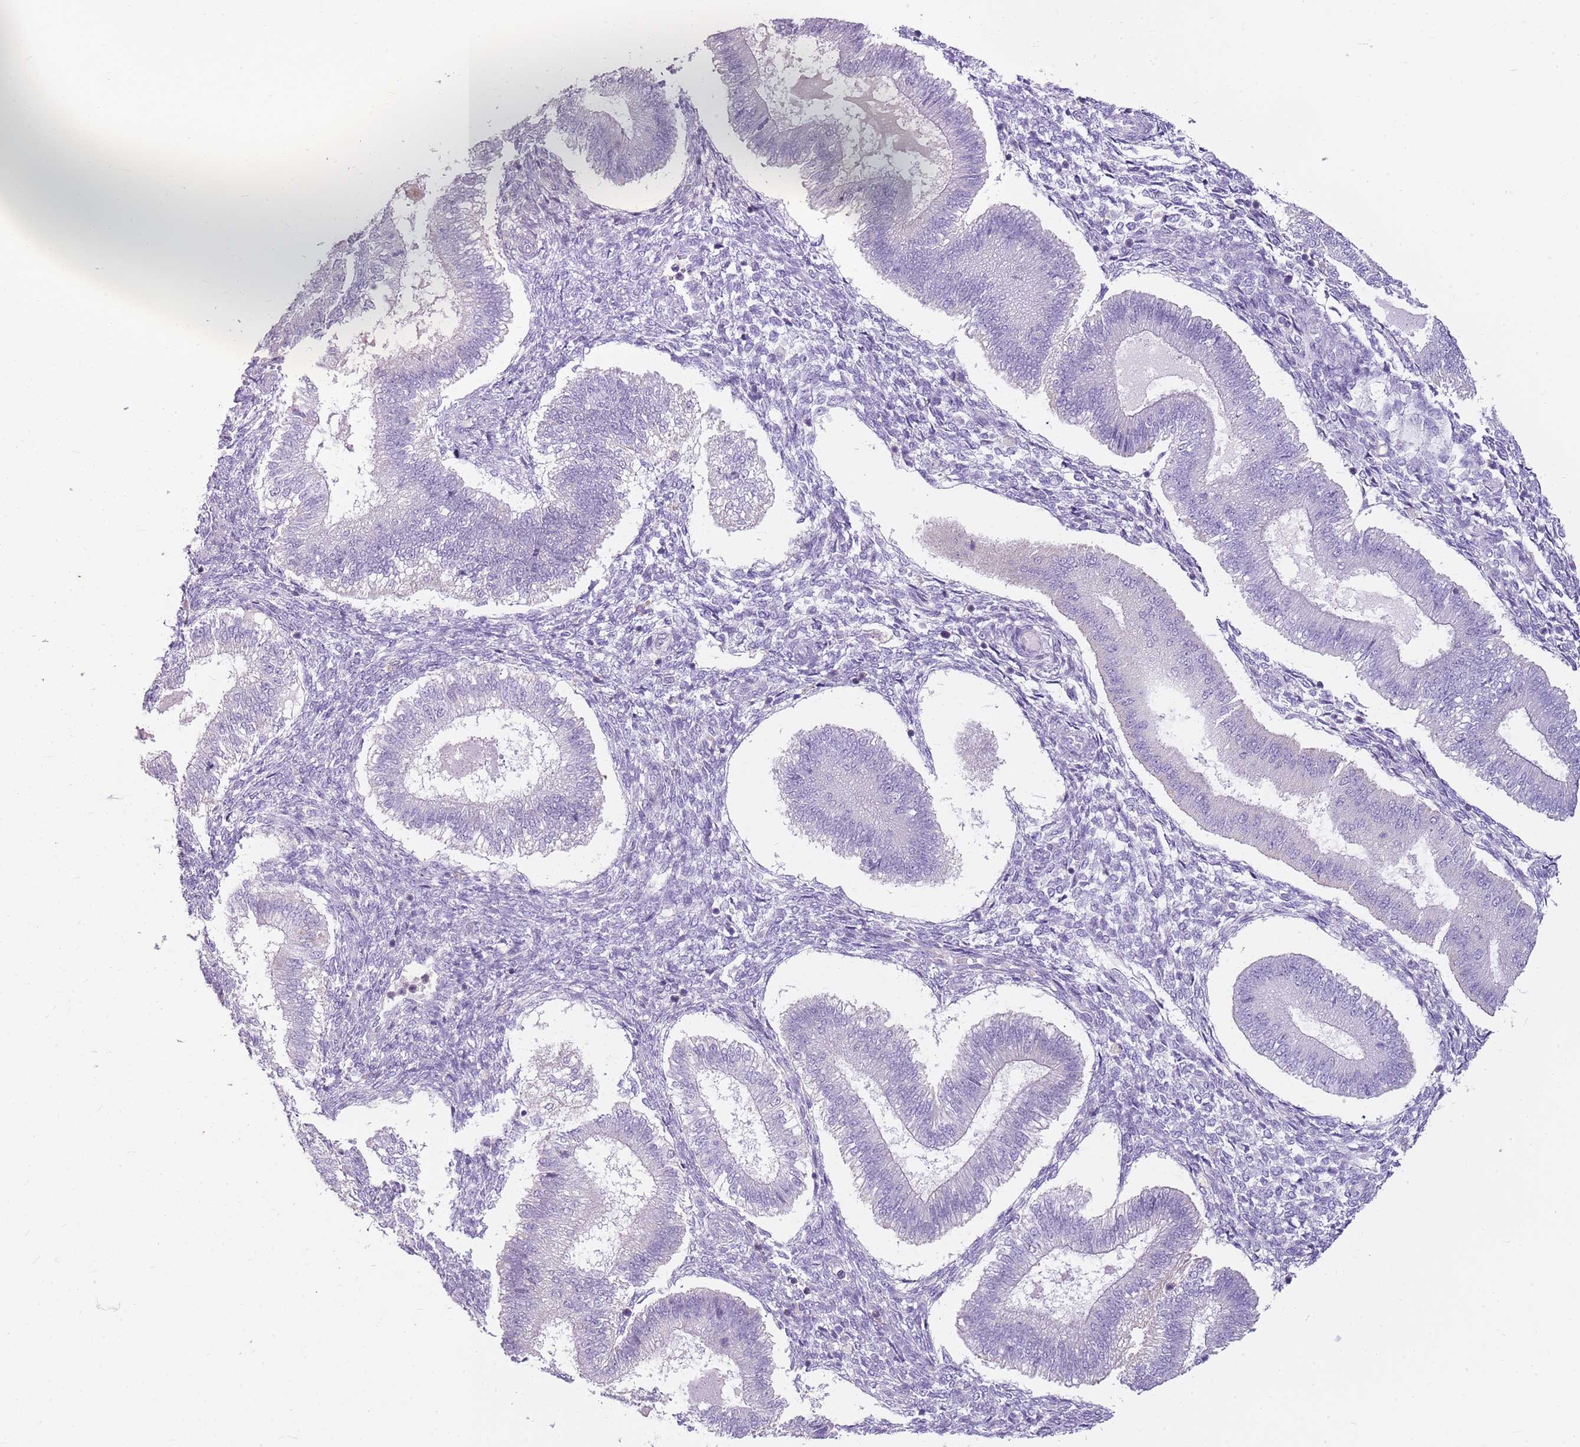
{"staining": {"intensity": "negative", "quantity": "none", "location": "none"}, "tissue": "endometrium", "cell_type": "Cells in endometrial stroma", "image_type": "normal", "snomed": [{"axis": "morphology", "description": "Normal tissue, NOS"}, {"axis": "topography", "description": "Endometrium"}], "caption": "DAB (3,3'-diaminobenzidine) immunohistochemical staining of normal endometrium shows no significant staining in cells in endometrial stroma. Brightfield microscopy of immunohistochemistry stained with DAB (3,3'-diaminobenzidine) (brown) and hematoxylin (blue), captured at high magnification.", "gene": "CNPPD1", "patient": {"sex": "female", "age": 25}}